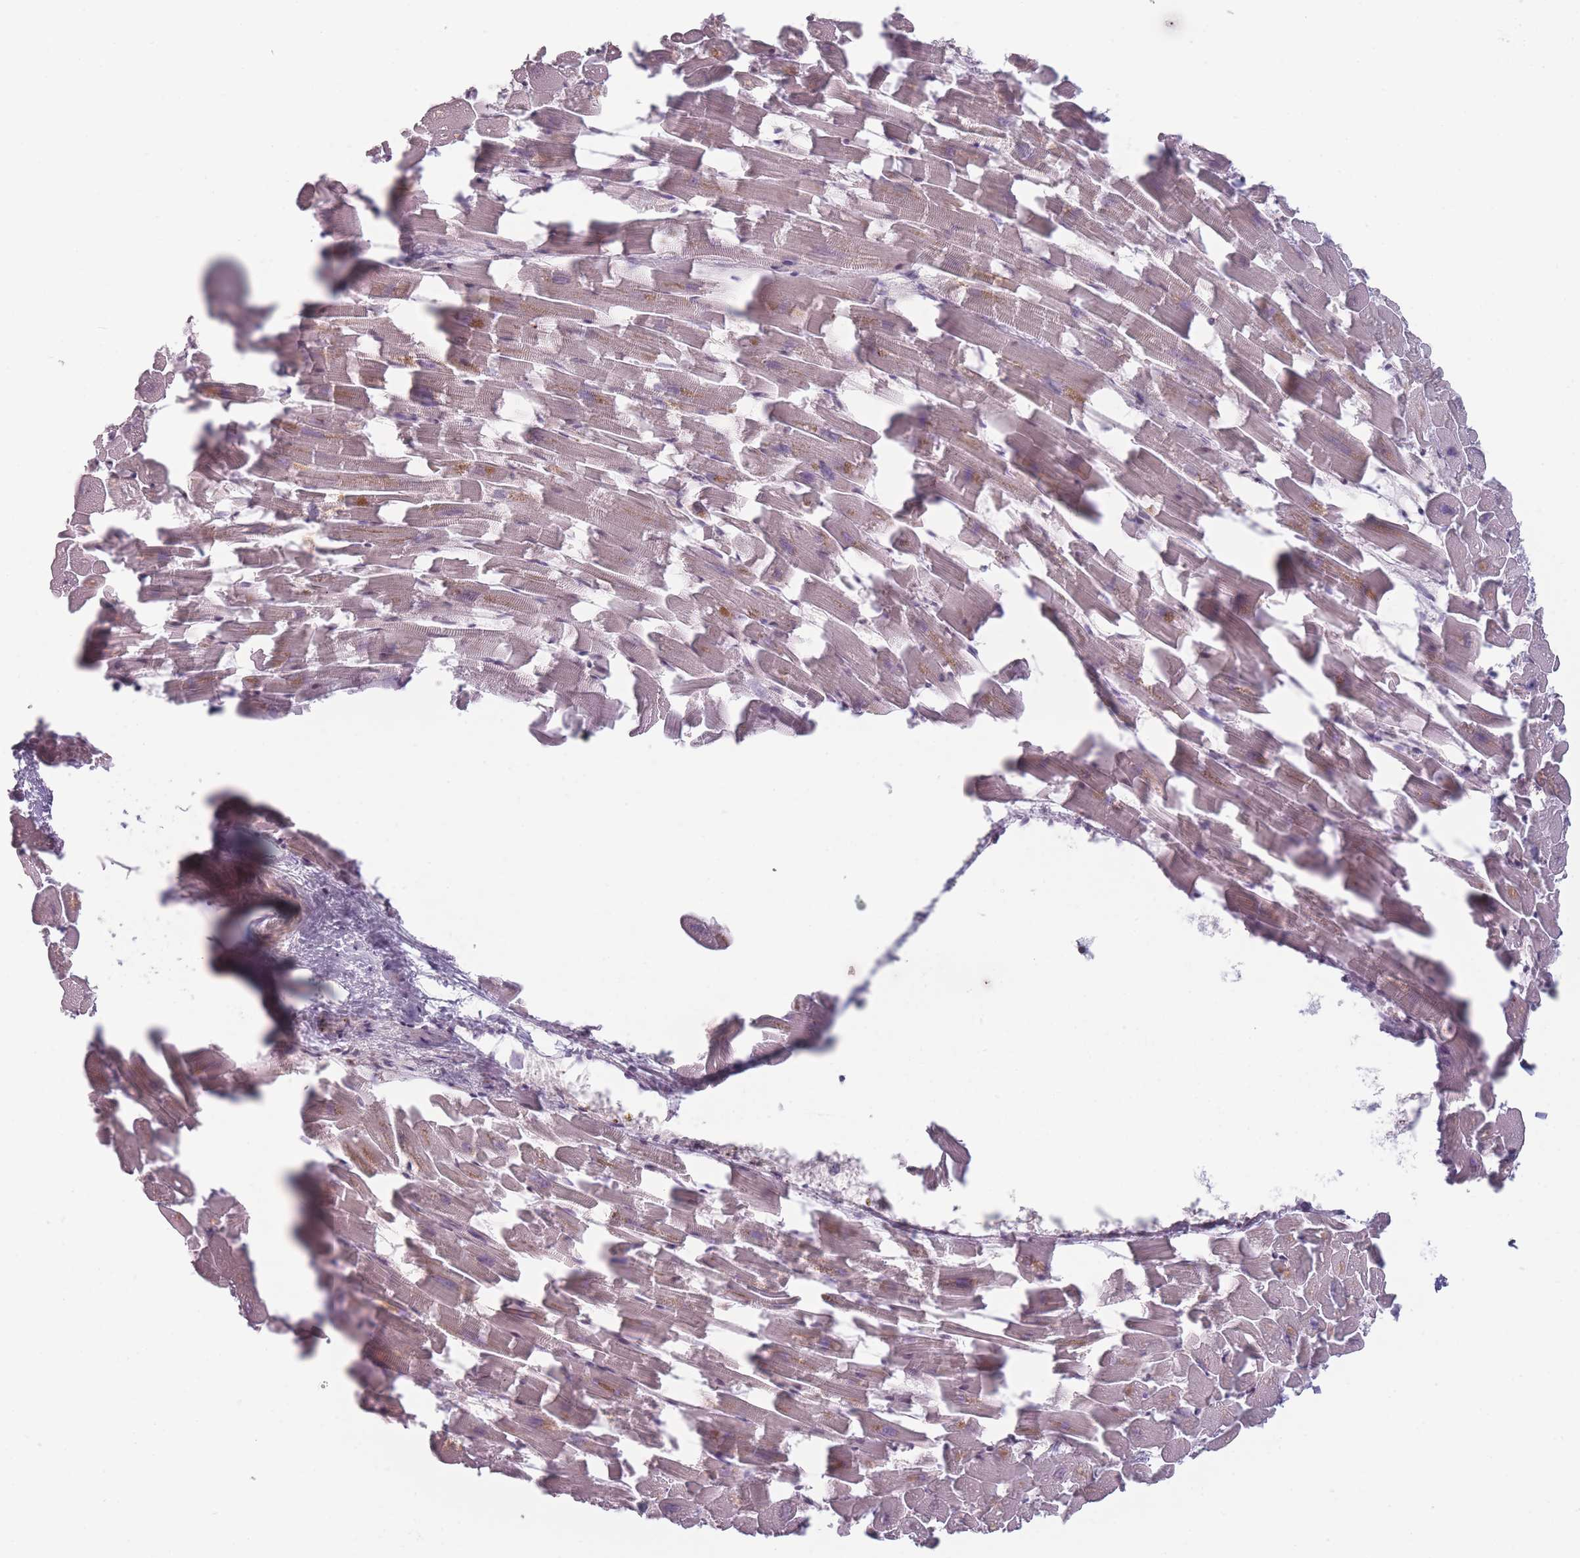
{"staining": {"intensity": "moderate", "quantity": "<25%", "location": "cytoplasmic/membranous,nuclear"}, "tissue": "heart muscle", "cell_type": "Cardiomyocytes", "image_type": "normal", "snomed": [{"axis": "morphology", "description": "Normal tissue, NOS"}, {"axis": "topography", "description": "Heart"}], "caption": "Immunohistochemistry (IHC) image of normal heart muscle: human heart muscle stained using IHC shows low levels of moderate protein expression localized specifically in the cytoplasmic/membranous,nuclear of cardiomyocytes, appearing as a cytoplasmic/membranous,nuclear brown color.", "gene": "OR10C1", "patient": {"sex": "female", "age": 64}}